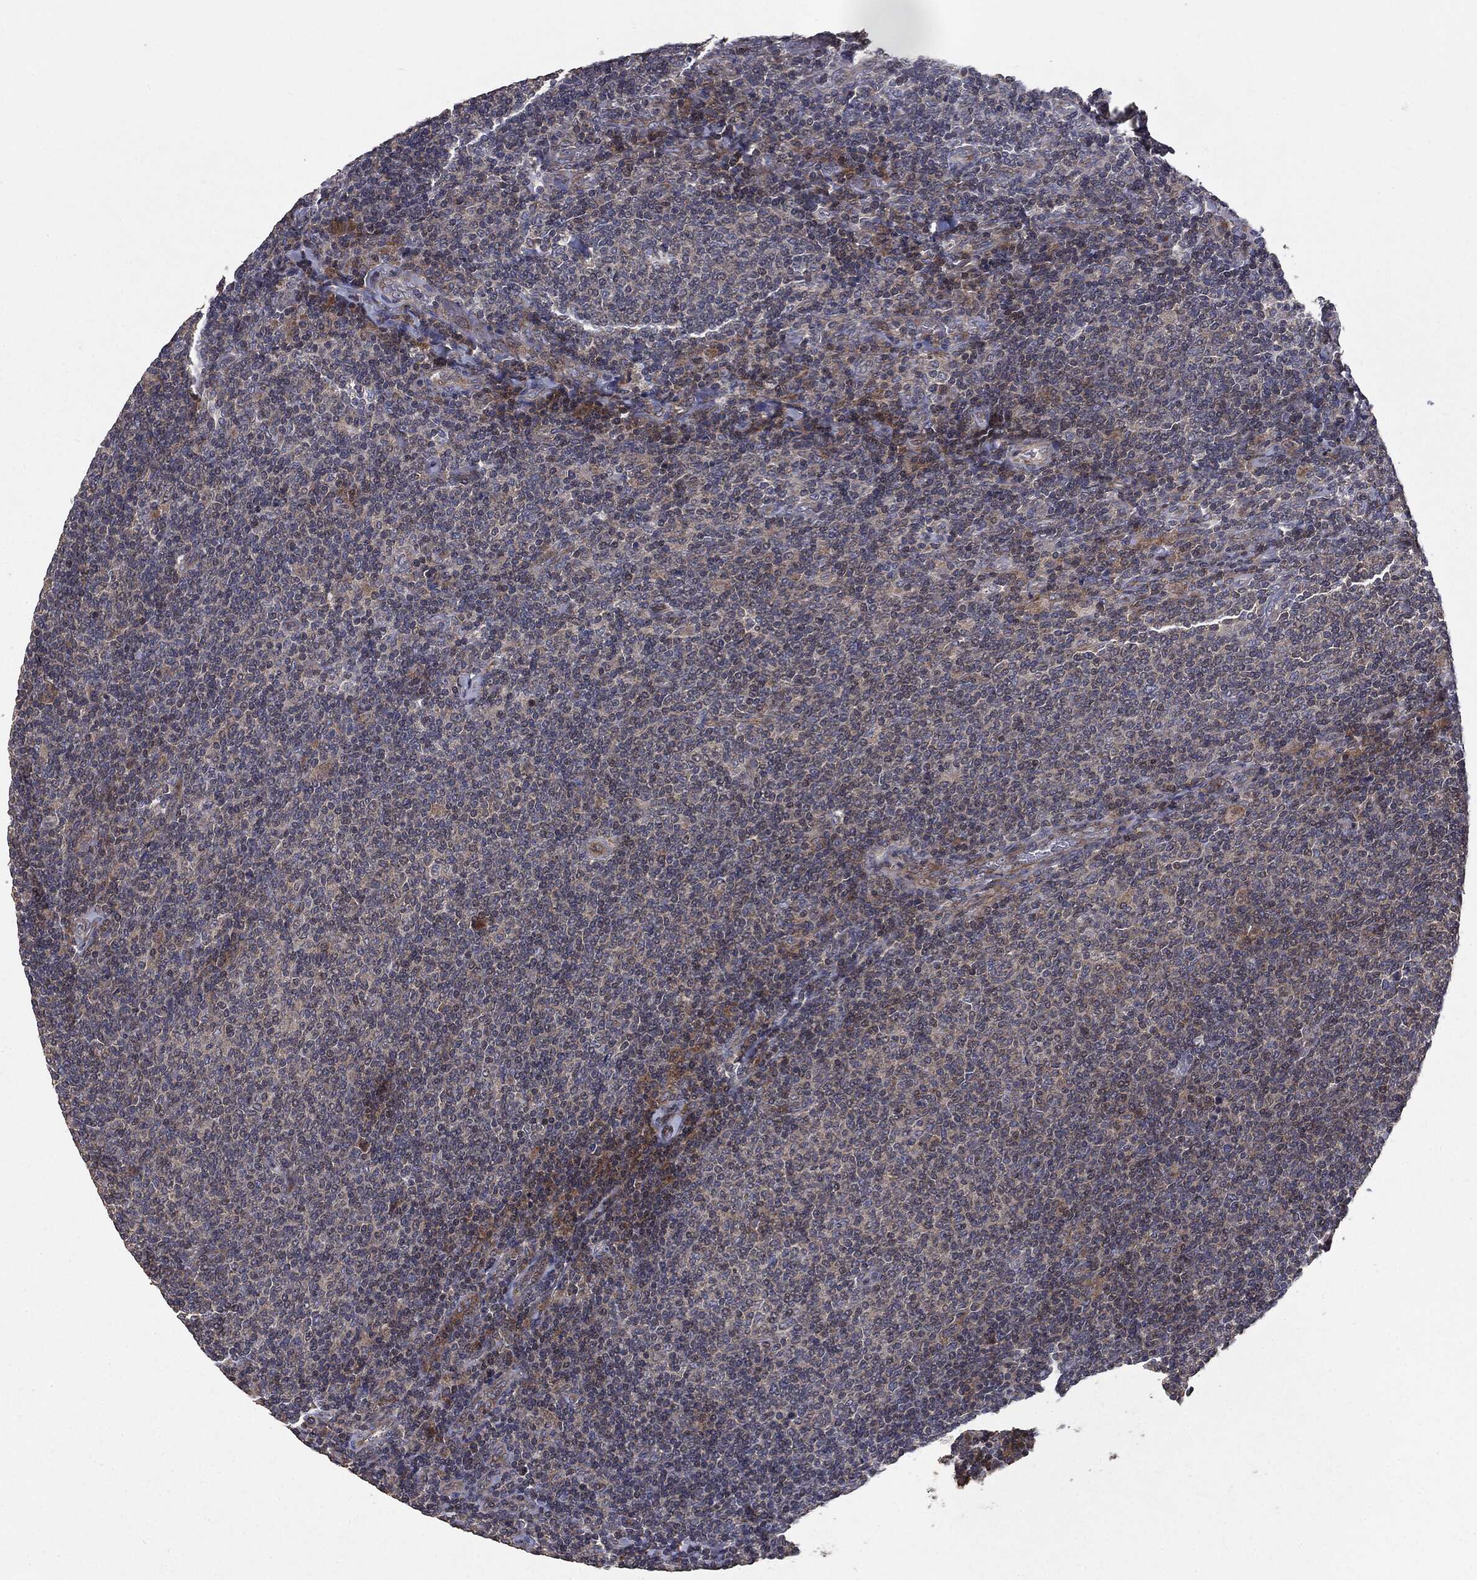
{"staining": {"intensity": "moderate", "quantity": "<25%", "location": "cytoplasmic/membranous"}, "tissue": "lymphoma", "cell_type": "Tumor cells", "image_type": "cancer", "snomed": [{"axis": "morphology", "description": "Malignant lymphoma, non-Hodgkin's type, Low grade"}, {"axis": "topography", "description": "Lymph node"}], "caption": "Protein expression analysis of malignant lymphoma, non-Hodgkin's type (low-grade) displays moderate cytoplasmic/membranous positivity in about <25% of tumor cells.", "gene": "MTOR", "patient": {"sex": "male", "age": 52}}